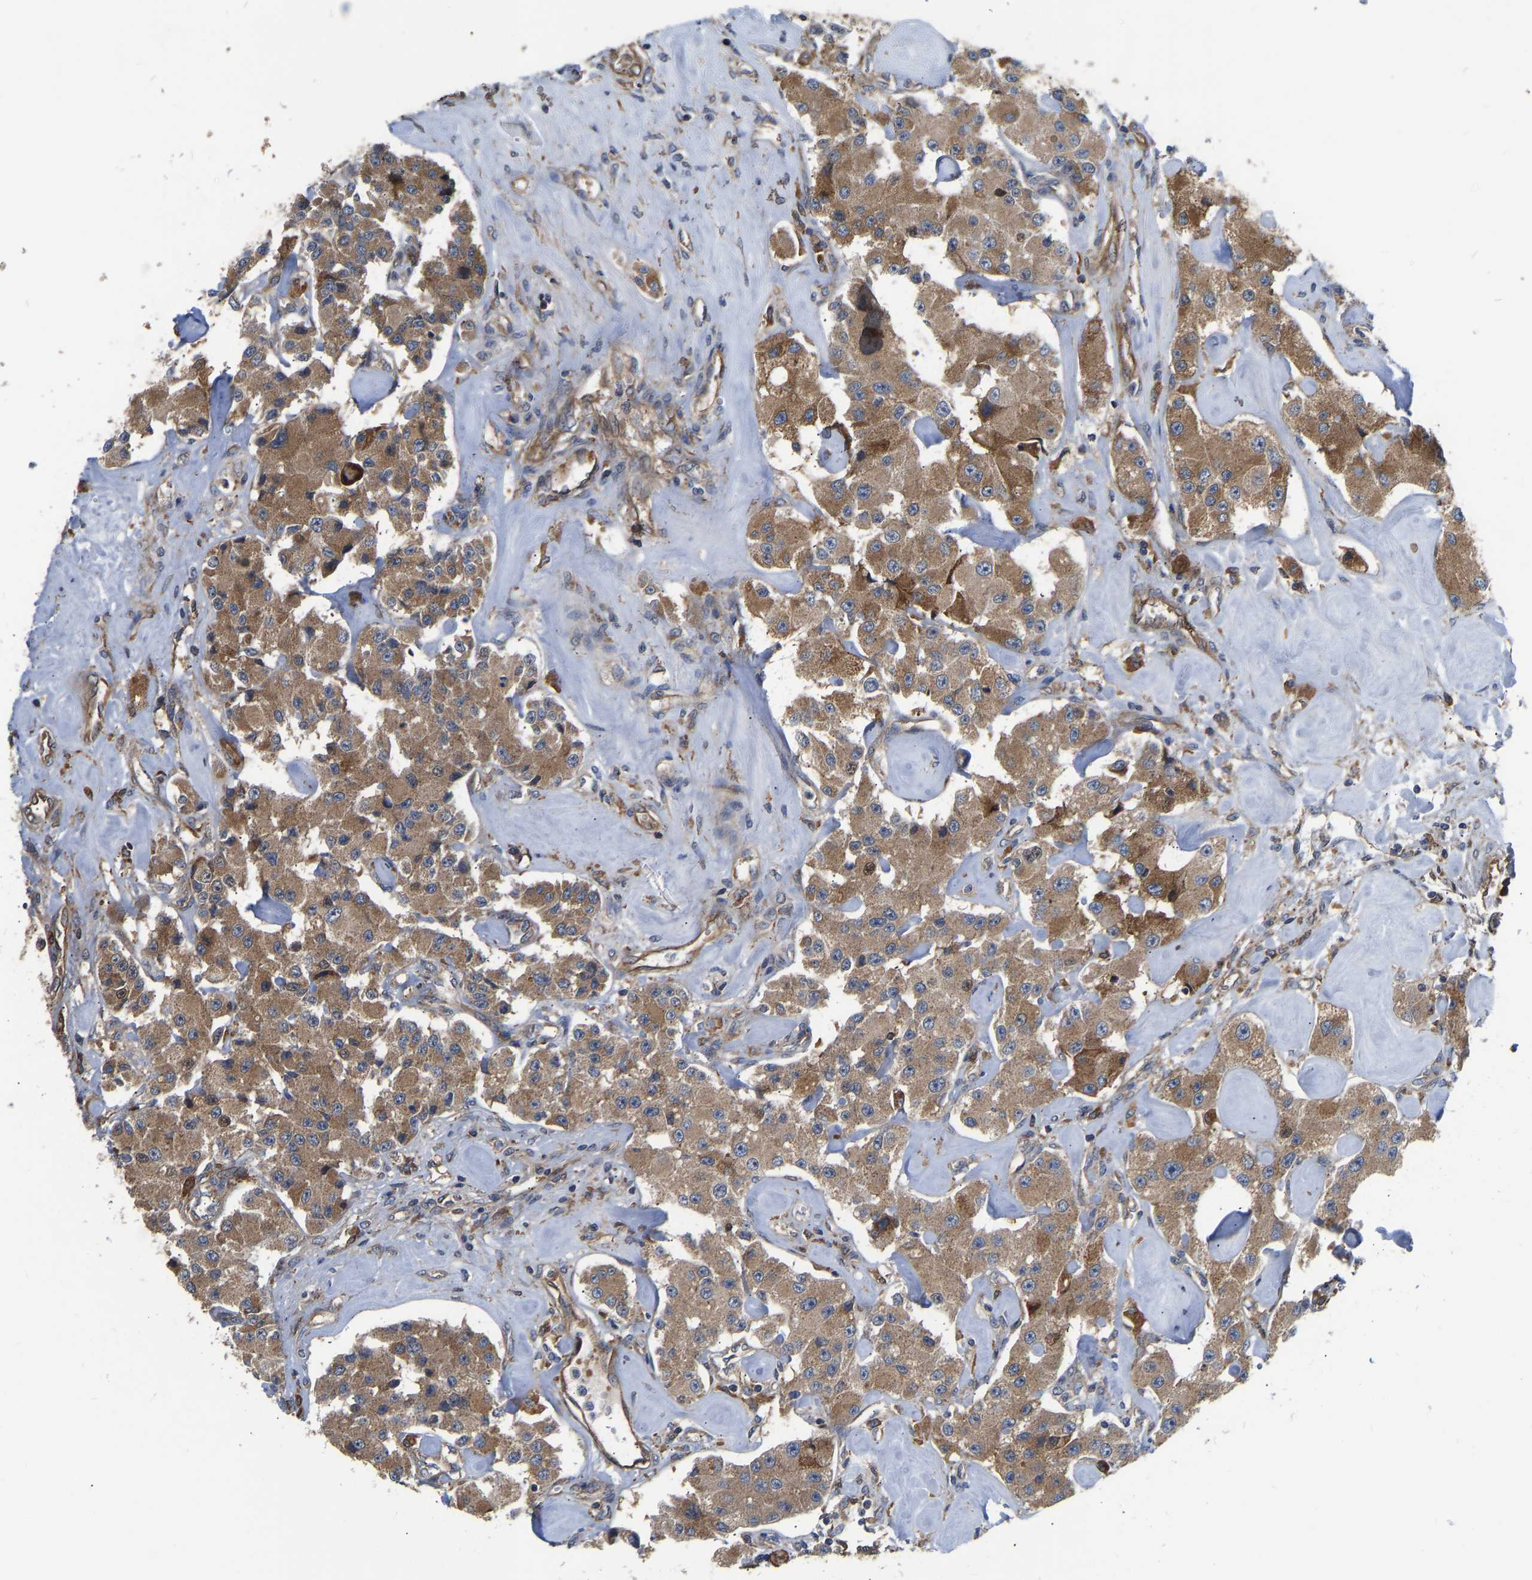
{"staining": {"intensity": "moderate", "quantity": ">75%", "location": "cytoplasmic/membranous"}, "tissue": "carcinoid", "cell_type": "Tumor cells", "image_type": "cancer", "snomed": [{"axis": "morphology", "description": "Carcinoid, malignant, NOS"}, {"axis": "topography", "description": "Pancreas"}], "caption": "Immunohistochemistry (IHC) staining of malignant carcinoid, which reveals medium levels of moderate cytoplasmic/membranous expression in about >75% of tumor cells indicating moderate cytoplasmic/membranous protein expression. The staining was performed using DAB (3,3'-diaminobenzidine) (brown) for protein detection and nuclei were counterstained in hematoxylin (blue).", "gene": "FLNB", "patient": {"sex": "male", "age": 41}}